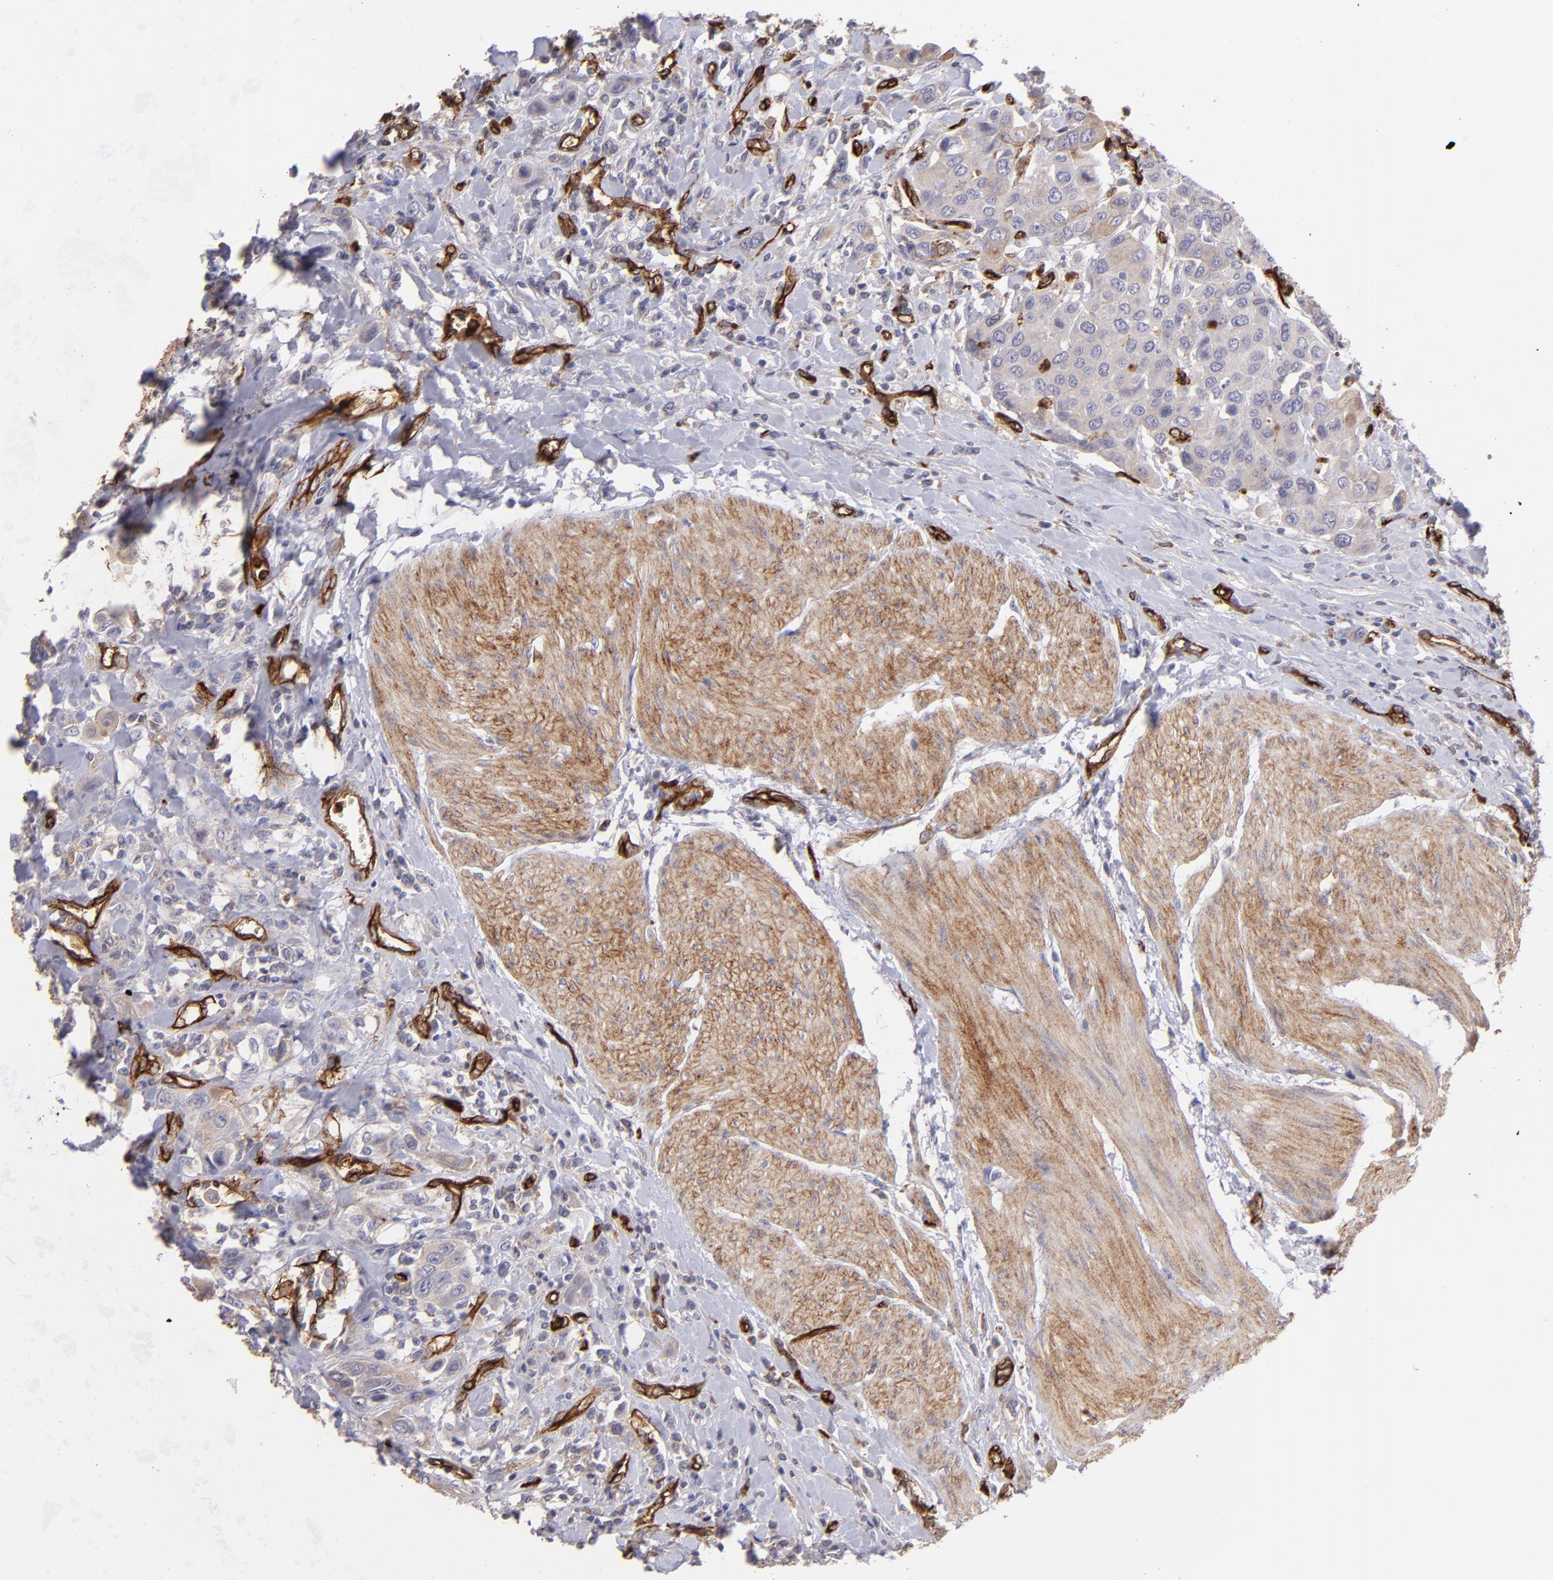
{"staining": {"intensity": "negative", "quantity": "none", "location": "none"}, "tissue": "urothelial cancer", "cell_type": "Tumor cells", "image_type": "cancer", "snomed": [{"axis": "morphology", "description": "Urothelial carcinoma, High grade"}, {"axis": "topography", "description": "Urinary bladder"}], "caption": "Immunohistochemistry histopathology image of urothelial carcinoma (high-grade) stained for a protein (brown), which shows no staining in tumor cells.", "gene": "DYSF", "patient": {"sex": "male", "age": 50}}